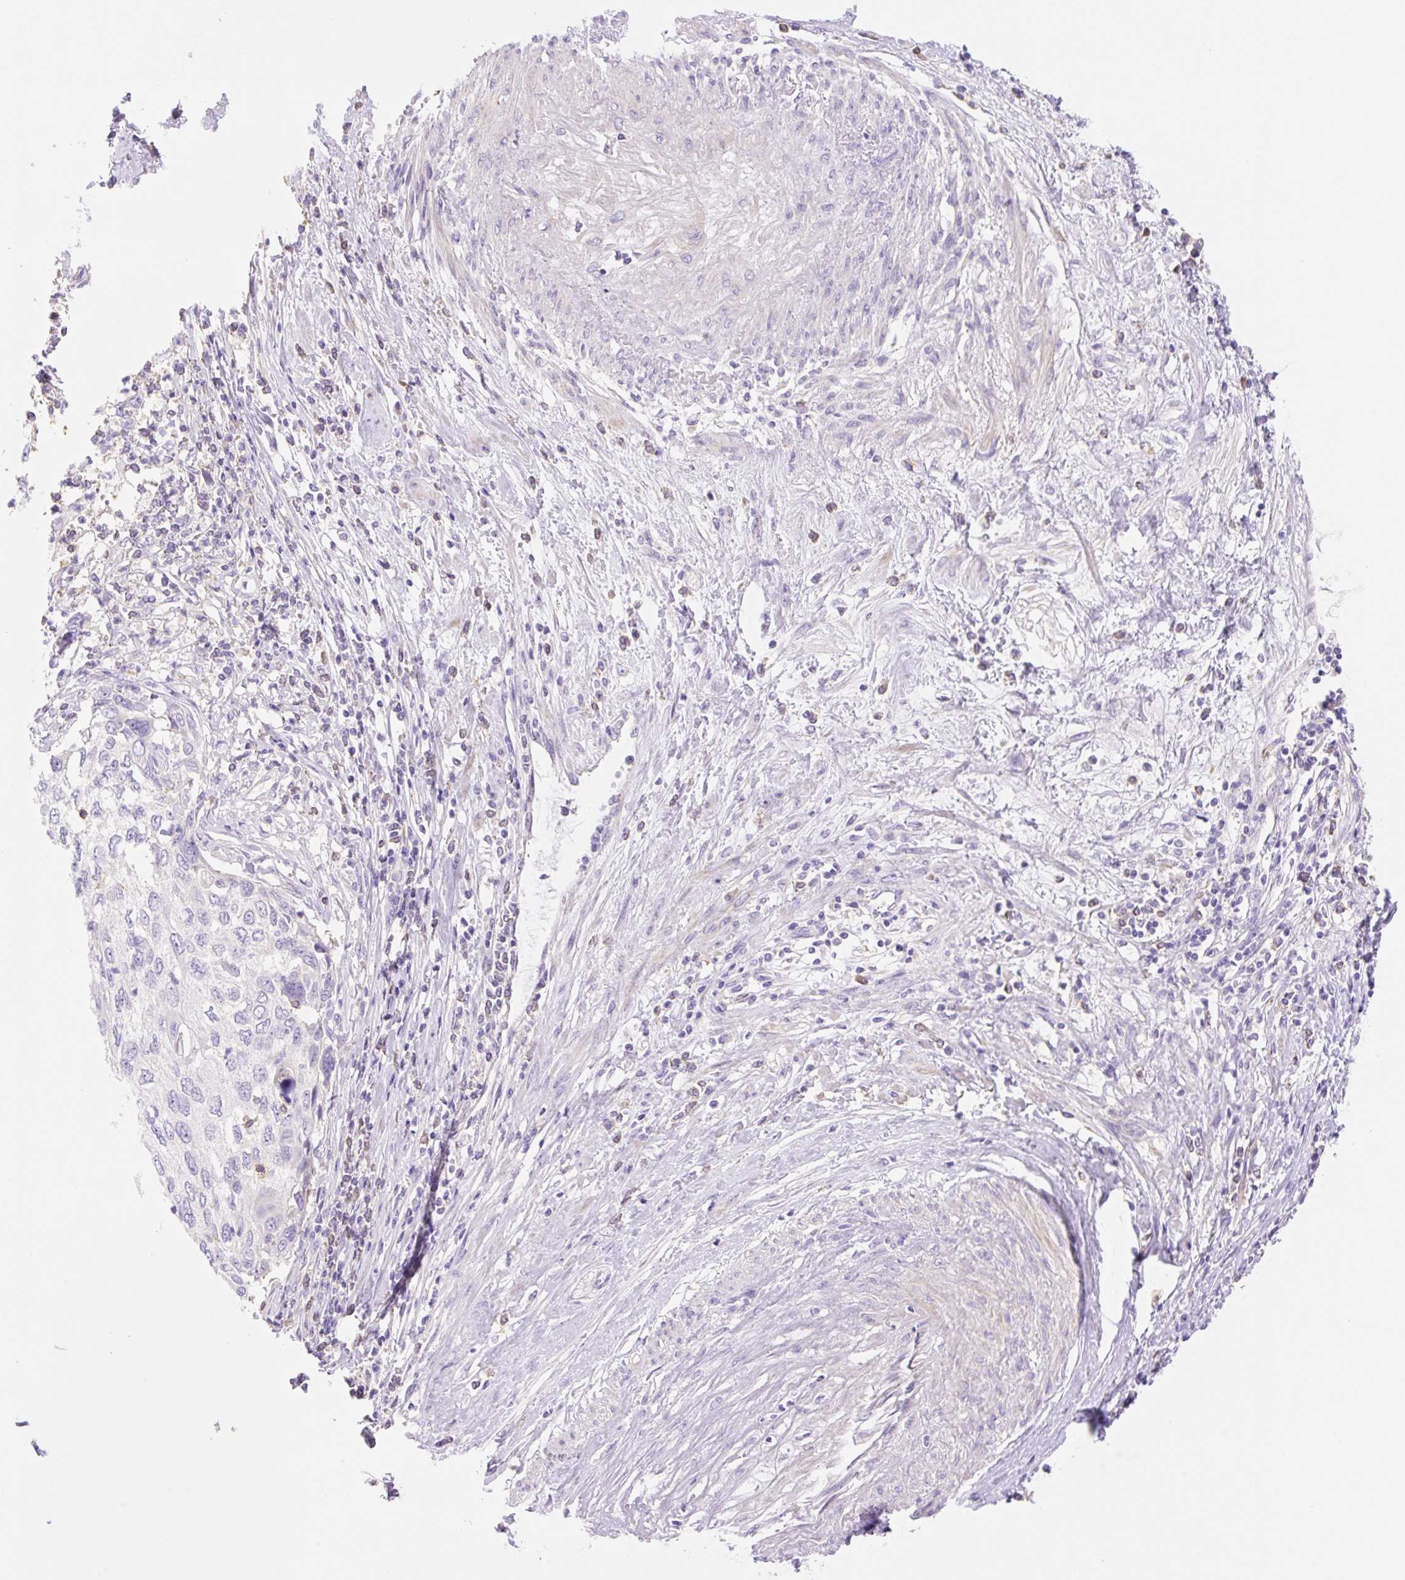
{"staining": {"intensity": "negative", "quantity": "none", "location": "none"}, "tissue": "cervical cancer", "cell_type": "Tumor cells", "image_type": "cancer", "snomed": [{"axis": "morphology", "description": "Squamous cell carcinoma, NOS"}, {"axis": "topography", "description": "Cervix"}], "caption": "DAB (3,3'-diaminobenzidine) immunohistochemical staining of cervical cancer (squamous cell carcinoma) demonstrates no significant expression in tumor cells. (Brightfield microscopy of DAB (3,3'-diaminobenzidine) immunohistochemistry at high magnification).", "gene": "DENND5A", "patient": {"sex": "female", "age": 70}}